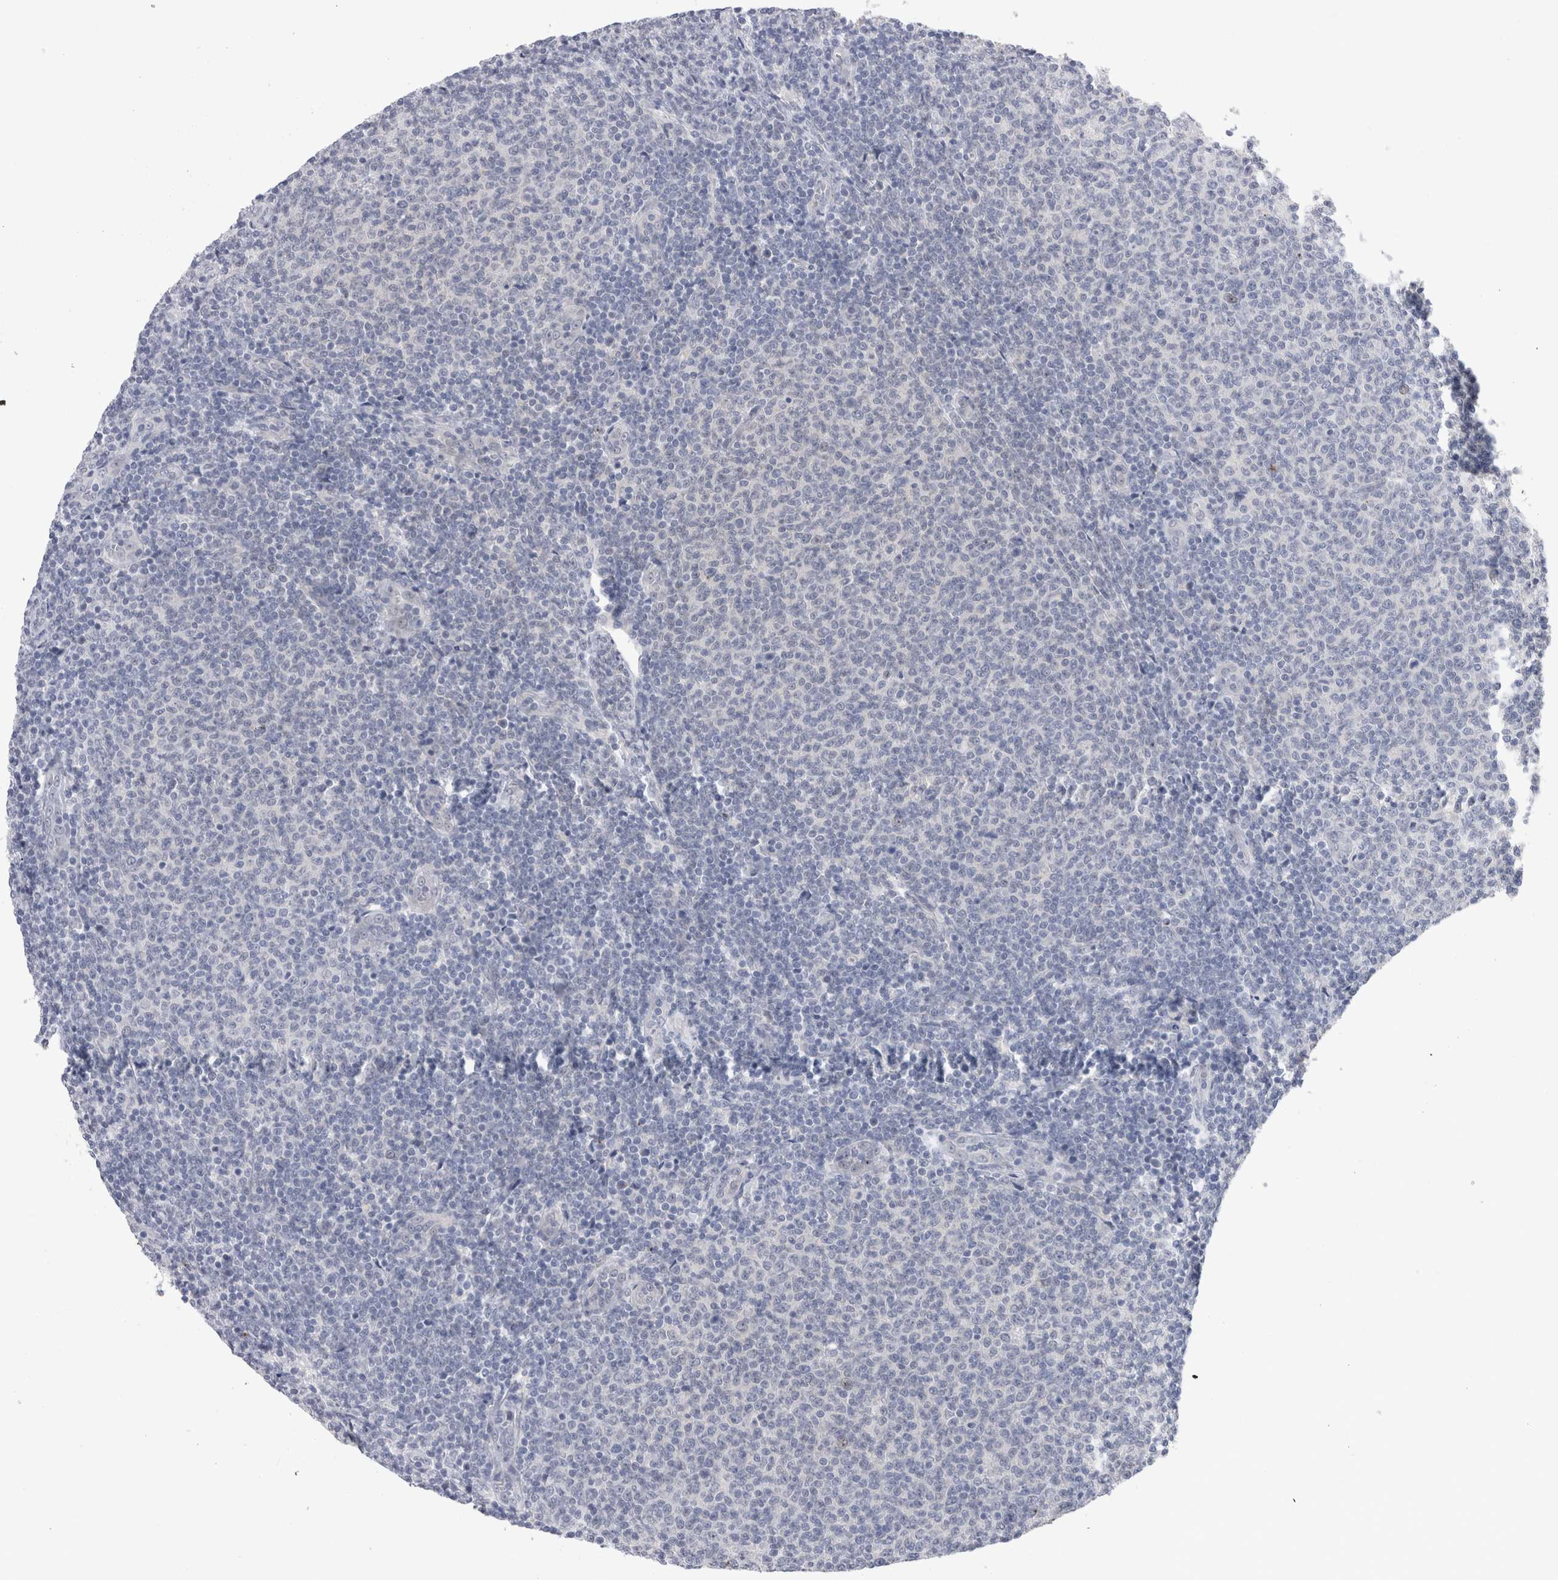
{"staining": {"intensity": "negative", "quantity": "none", "location": "none"}, "tissue": "lymphoma", "cell_type": "Tumor cells", "image_type": "cancer", "snomed": [{"axis": "morphology", "description": "Malignant lymphoma, non-Hodgkin's type, Low grade"}, {"axis": "topography", "description": "Lymph node"}], "caption": "Immunohistochemistry image of low-grade malignant lymphoma, non-Hodgkin's type stained for a protein (brown), which shows no staining in tumor cells.", "gene": "CRYBG1", "patient": {"sex": "male", "age": 66}}